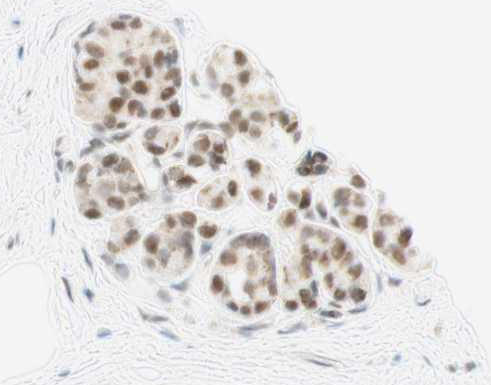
{"staining": {"intensity": "weak", "quantity": ">75%", "location": "nuclear"}, "tissue": "breast", "cell_type": "Adipocytes", "image_type": "normal", "snomed": [{"axis": "morphology", "description": "Normal tissue, NOS"}, {"axis": "topography", "description": "Breast"}], "caption": "Immunohistochemistry photomicrograph of unremarkable breast: breast stained using IHC exhibits low levels of weak protein expression localized specifically in the nuclear of adipocytes, appearing as a nuclear brown color.", "gene": "ZNF782", "patient": {"sex": "female", "age": 75}}